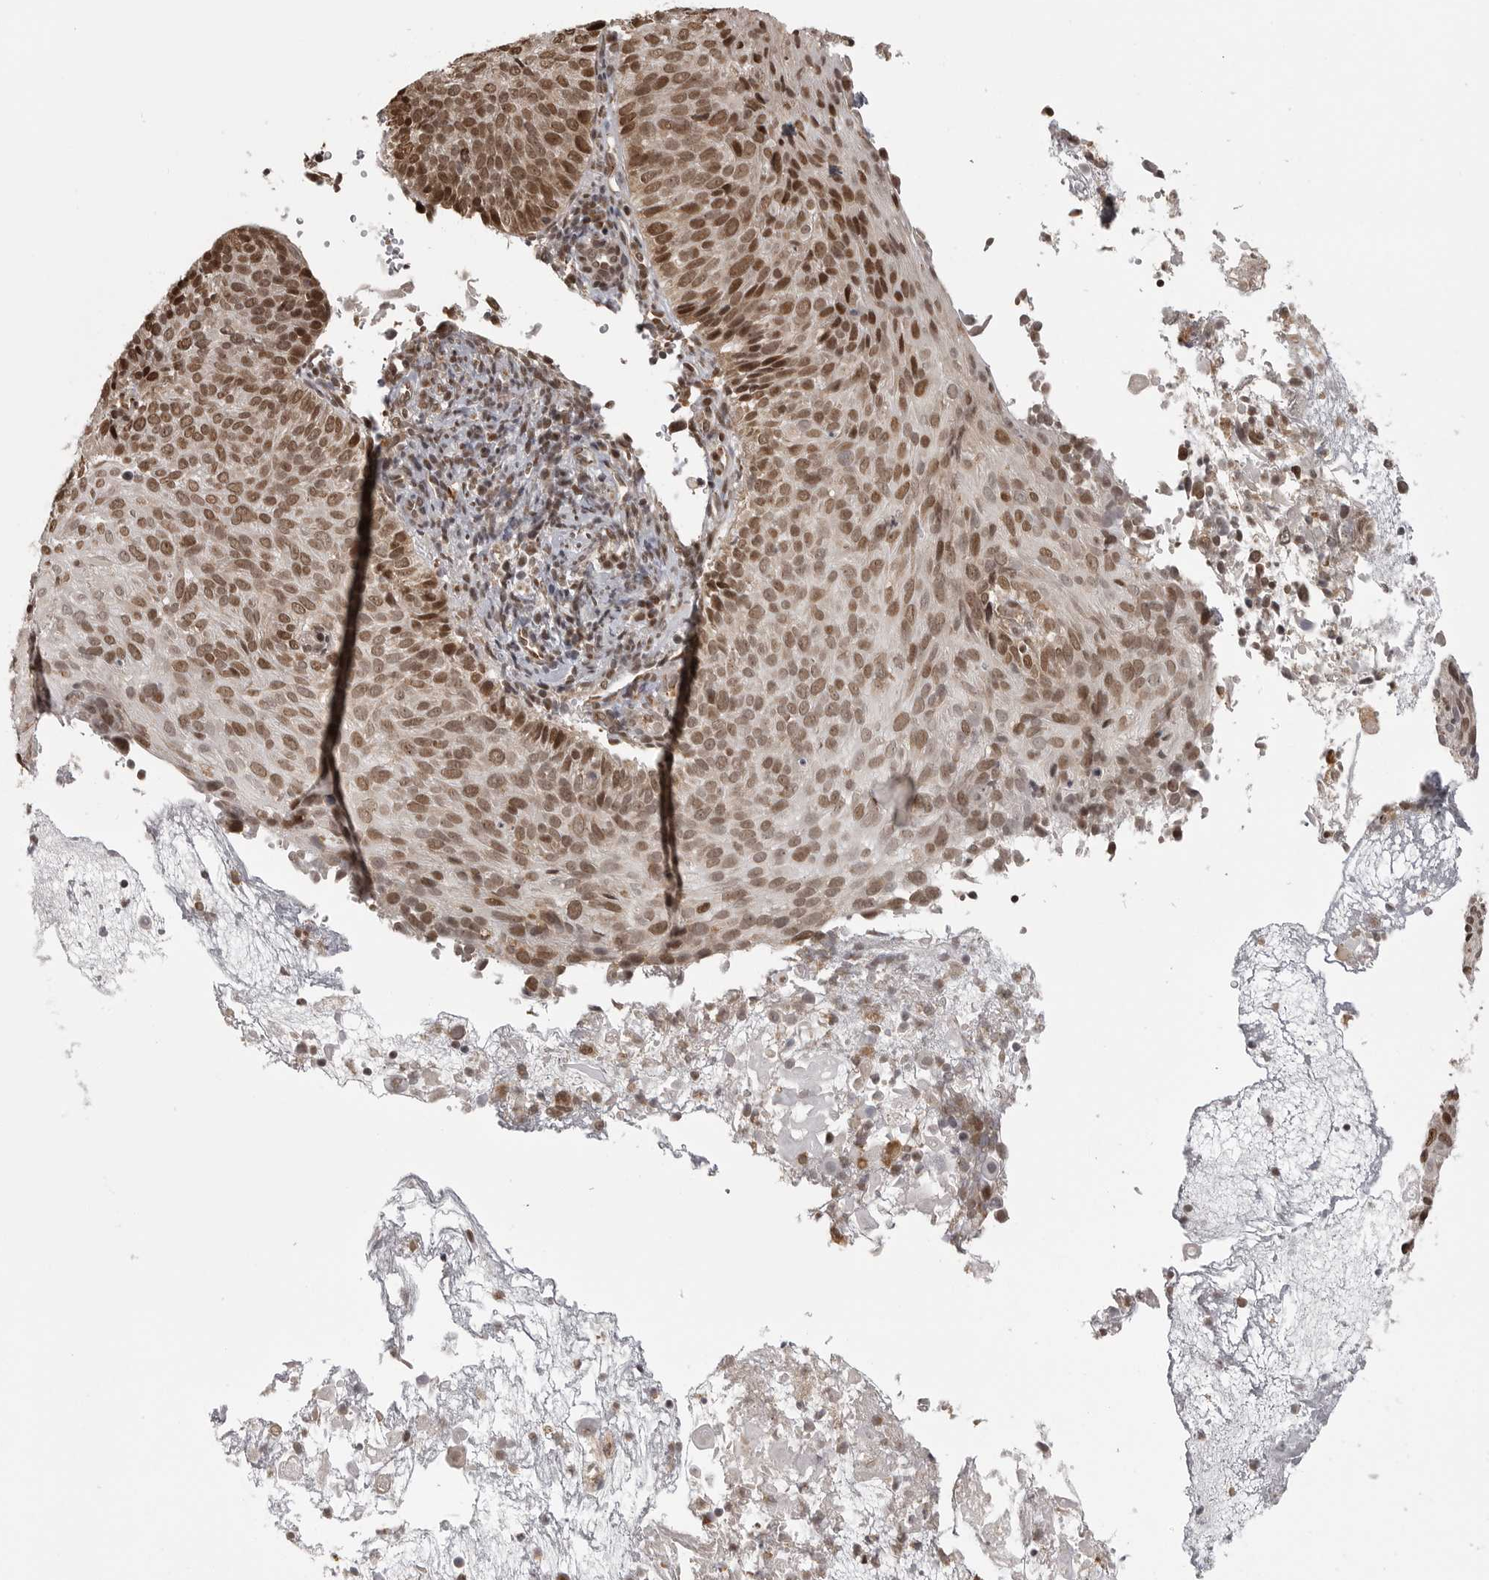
{"staining": {"intensity": "moderate", "quantity": ">75%", "location": "nuclear"}, "tissue": "cervical cancer", "cell_type": "Tumor cells", "image_type": "cancer", "snomed": [{"axis": "morphology", "description": "Squamous cell carcinoma, NOS"}, {"axis": "topography", "description": "Cervix"}], "caption": "Brown immunohistochemical staining in human squamous cell carcinoma (cervical) exhibits moderate nuclear positivity in about >75% of tumor cells.", "gene": "ISG20L2", "patient": {"sex": "female", "age": 74}}